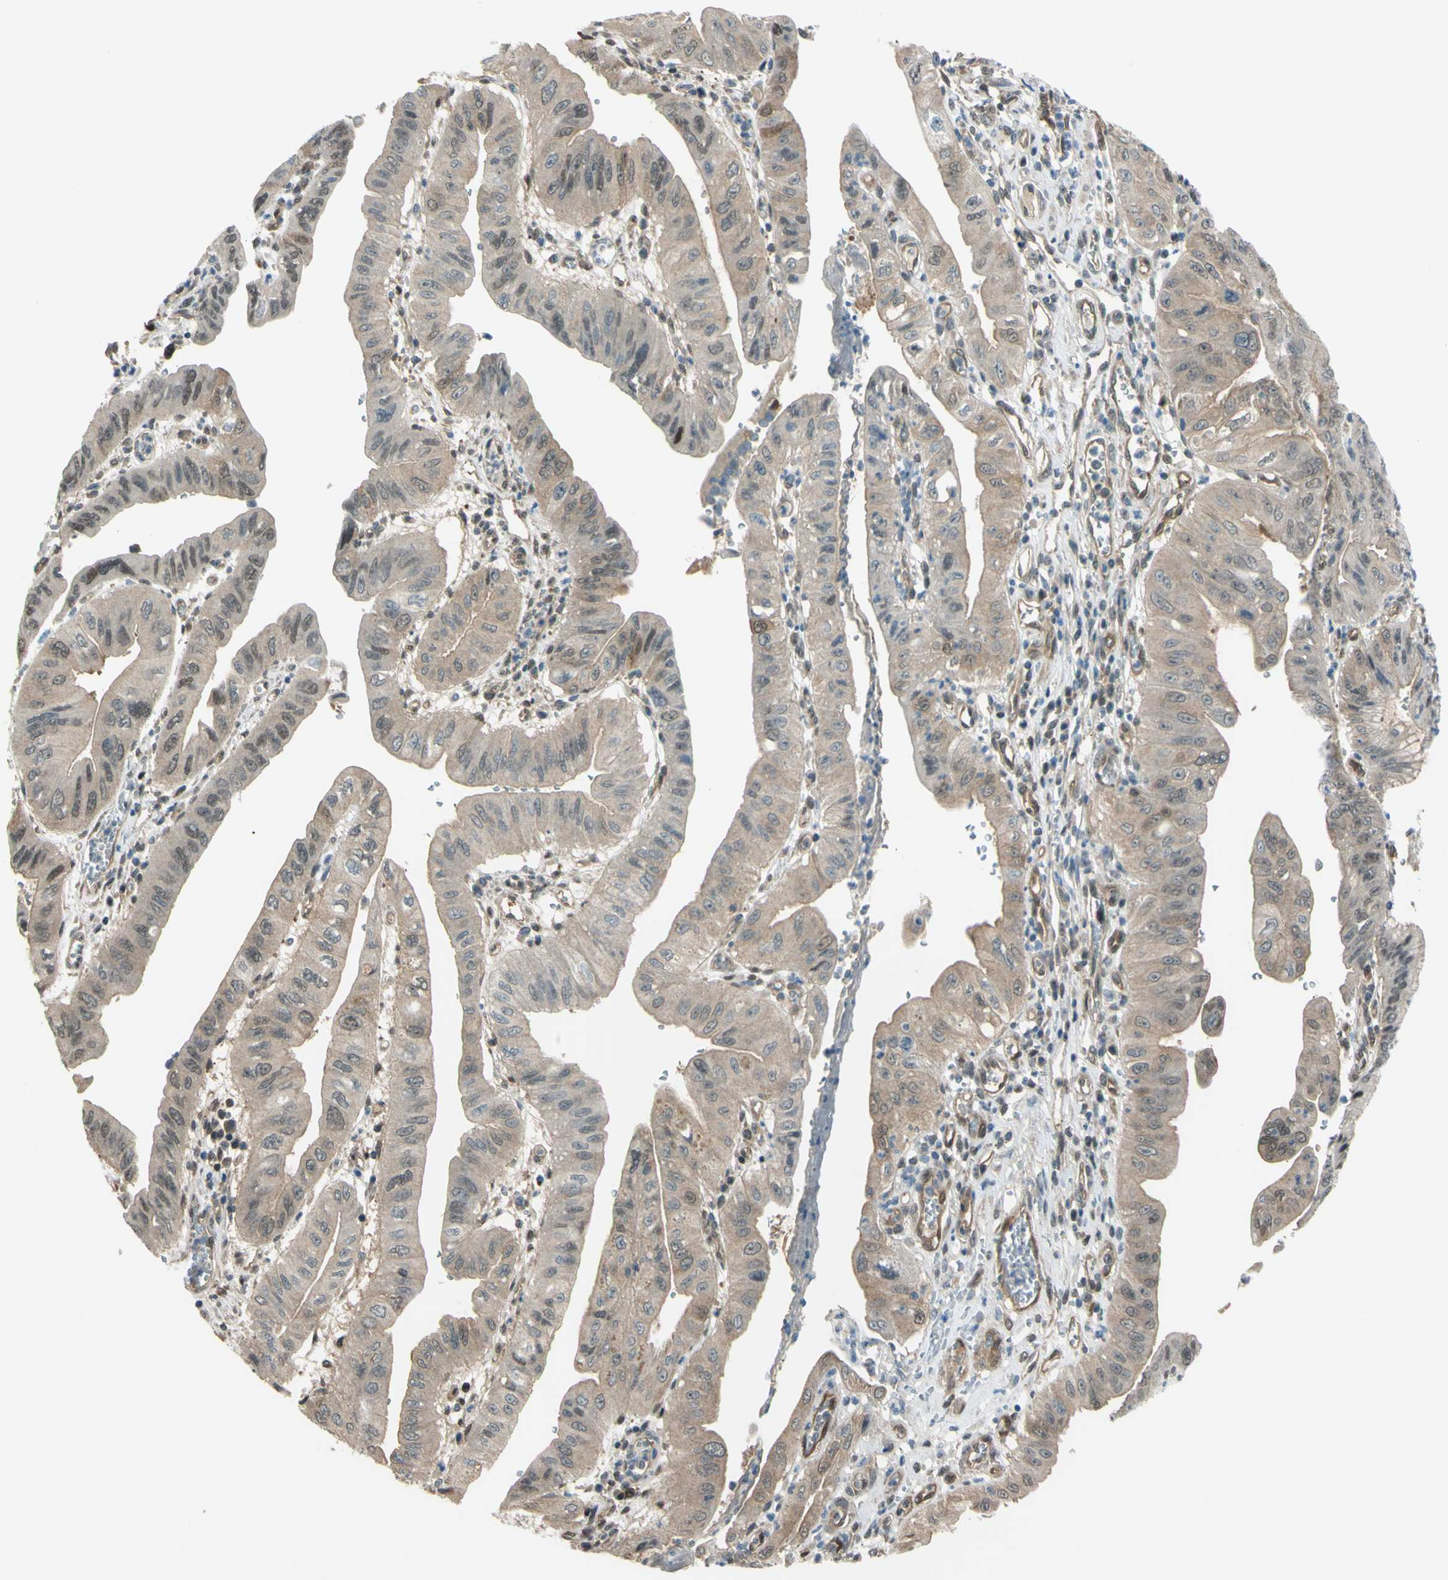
{"staining": {"intensity": "weak", "quantity": ">75%", "location": "cytoplasmic/membranous"}, "tissue": "pancreatic cancer", "cell_type": "Tumor cells", "image_type": "cancer", "snomed": [{"axis": "morphology", "description": "Normal tissue, NOS"}, {"axis": "topography", "description": "Lymph node"}], "caption": "A low amount of weak cytoplasmic/membranous positivity is seen in approximately >75% of tumor cells in pancreatic cancer tissue.", "gene": "YWHAQ", "patient": {"sex": "male", "age": 50}}